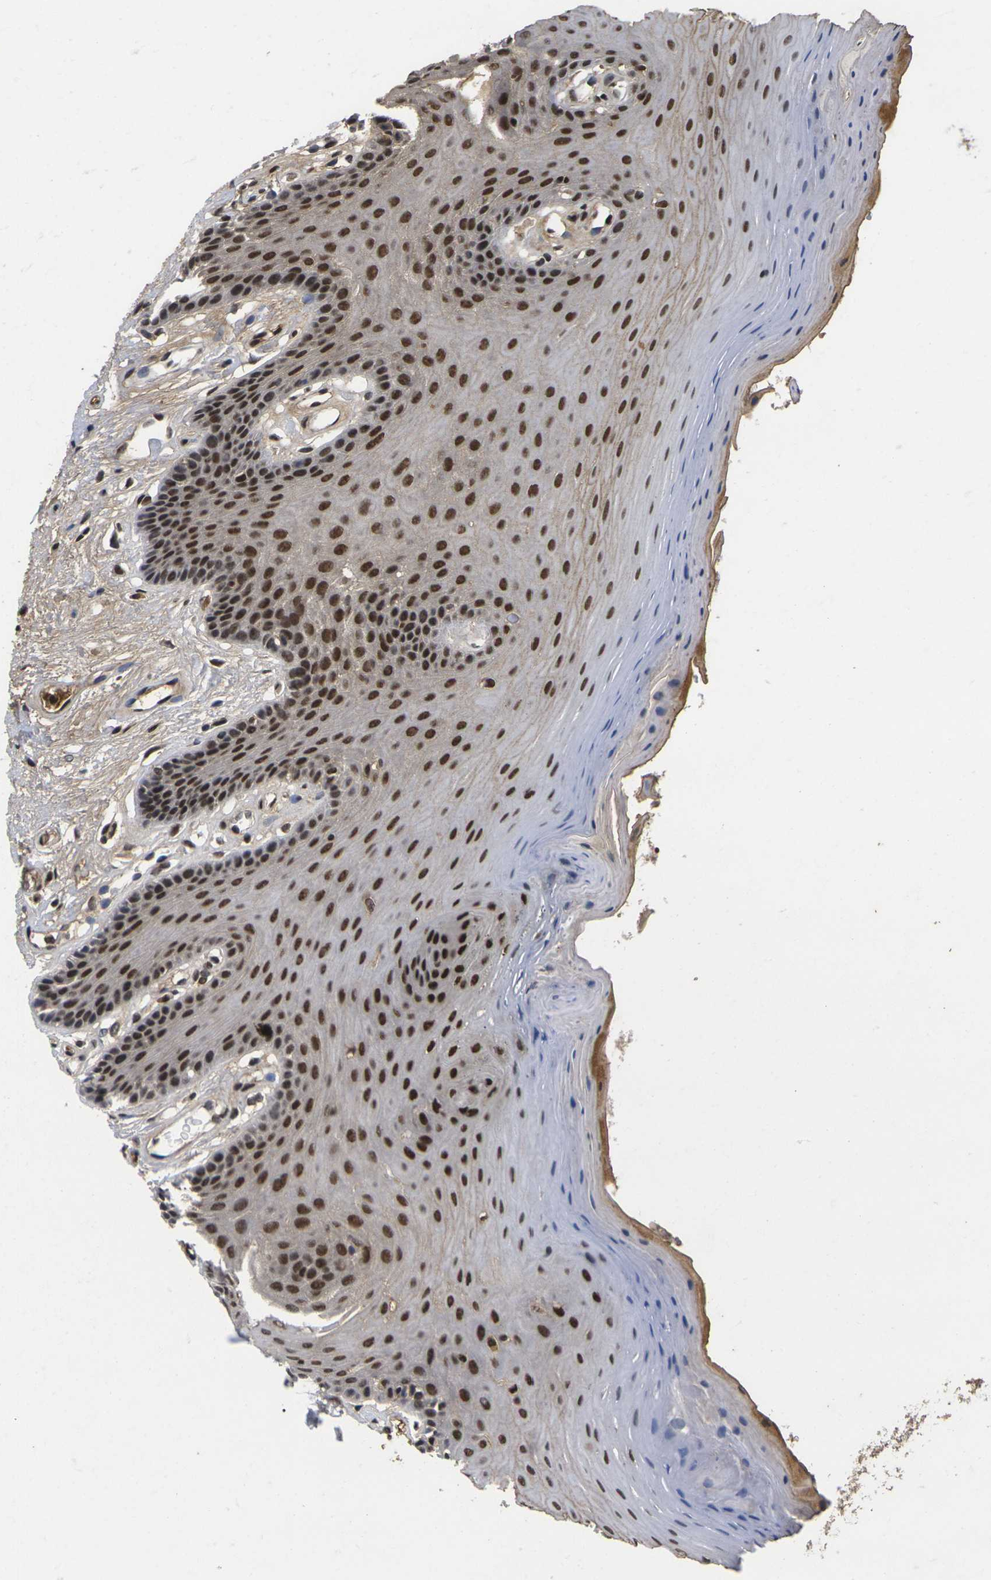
{"staining": {"intensity": "strong", "quantity": ">75%", "location": "nuclear"}, "tissue": "oral mucosa", "cell_type": "Squamous epithelial cells", "image_type": "normal", "snomed": [{"axis": "morphology", "description": "Normal tissue, NOS"}, {"axis": "morphology", "description": "Squamous cell carcinoma, NOS"}, {"axis": "topography", "description": "Skeletal muscle"}, {"axis": "topography", "description": "Adipose tissue"}, {"axis": "topography", "description": "Vascular tissue"}, {"axis": "topography", "description": "Oral tissue"}, {"axis": "topography", "description": "Peripheral nerve tissue"}, {"axis": "topography", "description": "Head-Neck"}], "caption": "The histopathology image demonstrates staining of unremarkable oral mucosa, revealing strong nuclear protein positivity (brown color) within squamous epithelial cells. (brown staining indicates protein expression, while blue staining denotes nuclei).", "gene": "GTF2E1", "patient": {"sex": "male", "age": 71}}